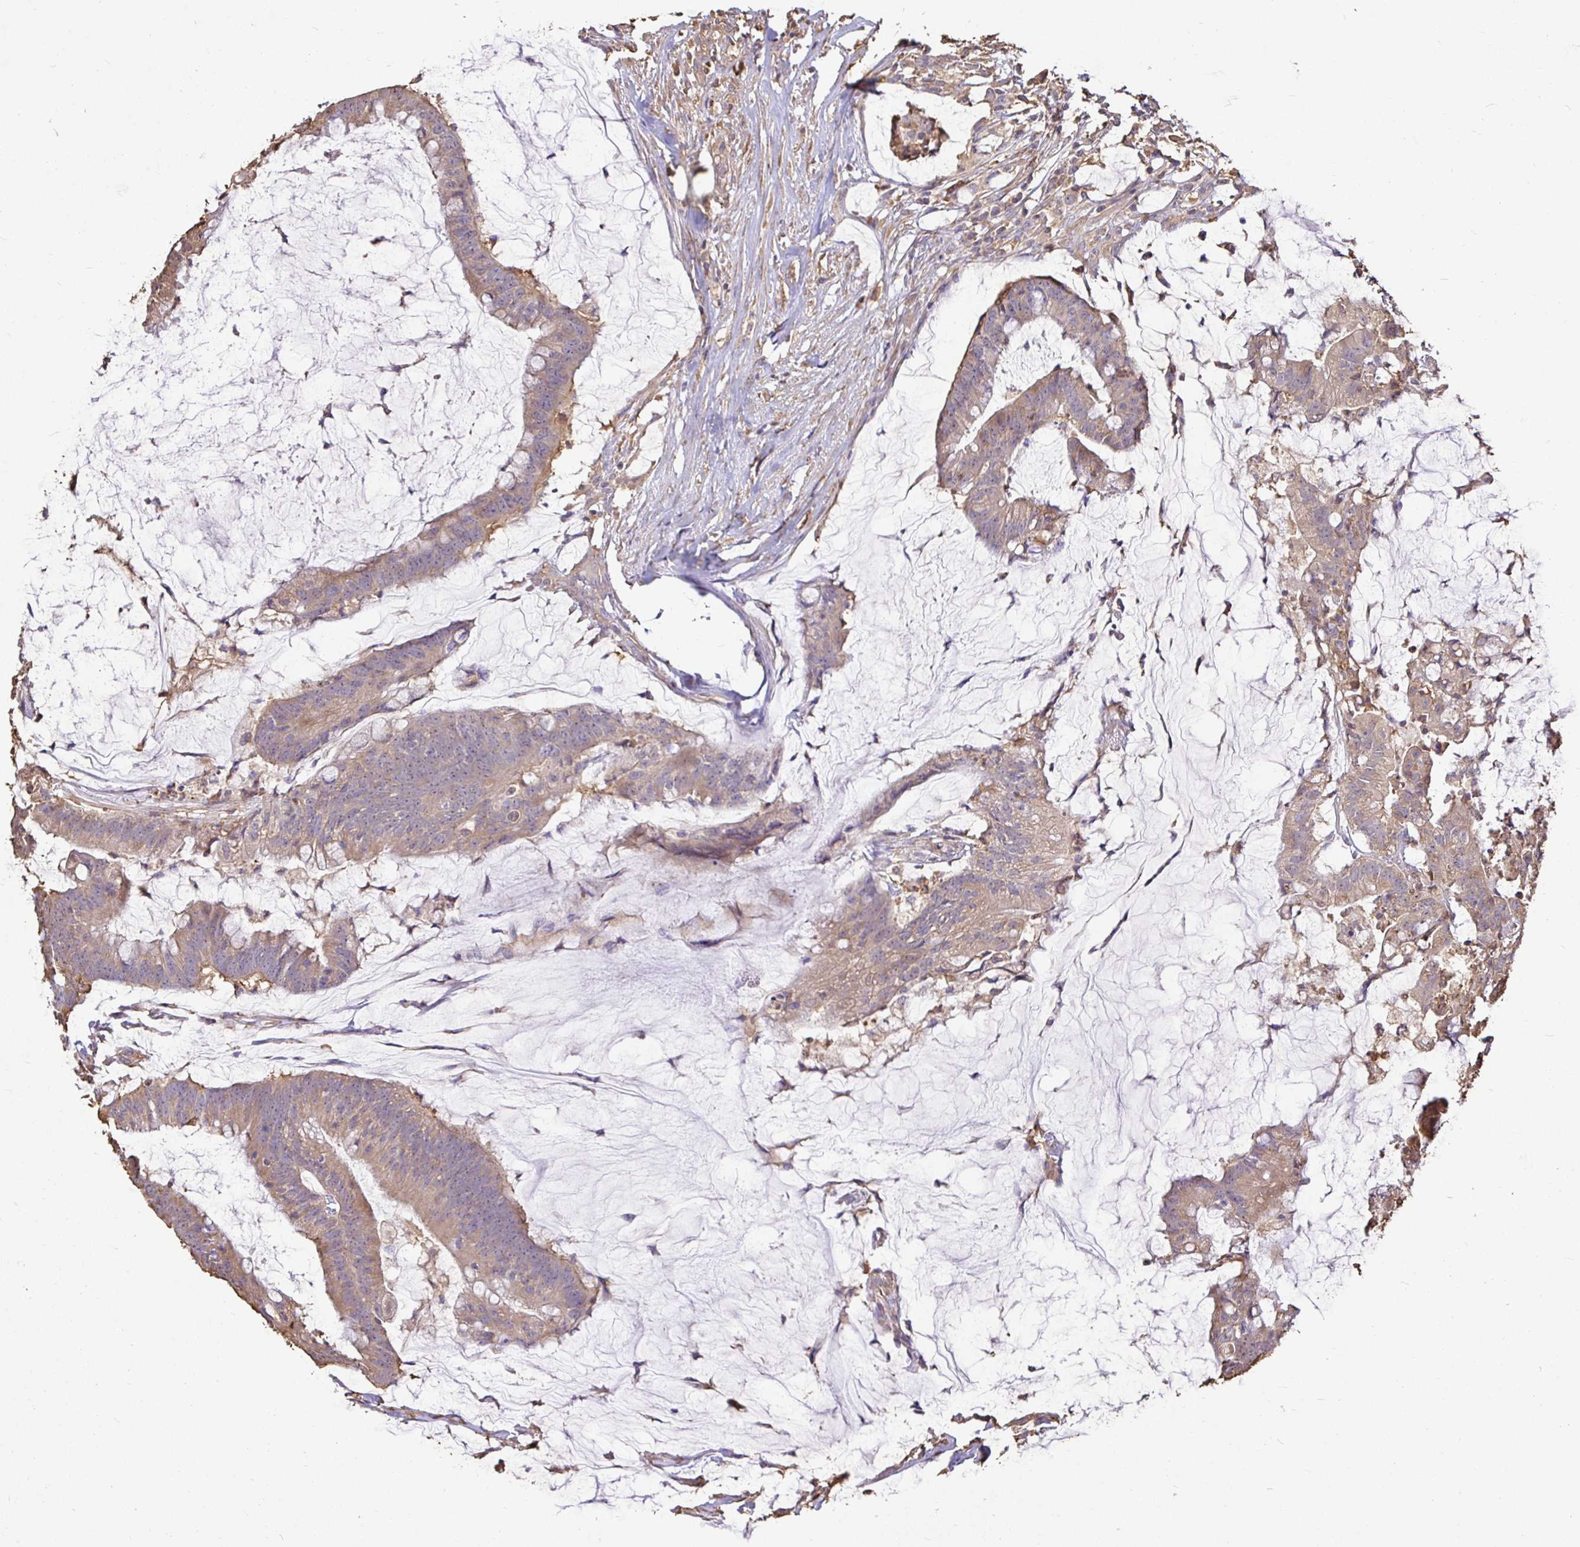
{"staining": {"intensity": "weak", "quantity": "25%-75%", "location": "cytoplasmic/membranous"}, "tissue": "colorectal cancer", "cell_type": "Tumor cells", "image_type": "cancer", "snomed": [{"axis": "morphology", "description": "Adenocarcinoma, NOS"}, {"axis": "topography", "description": "Colon"}], "caption": "Immunohistochemistry (IHC) (DAB) staining of colorectal cancer (adenocarcinoma) demonstrates weak cytoplasmic/membranous protein expression in about 25%-75% of tumor cells.", "gene": "MAPK8IP3", "patient": {"sex": "male", "age": 62}}